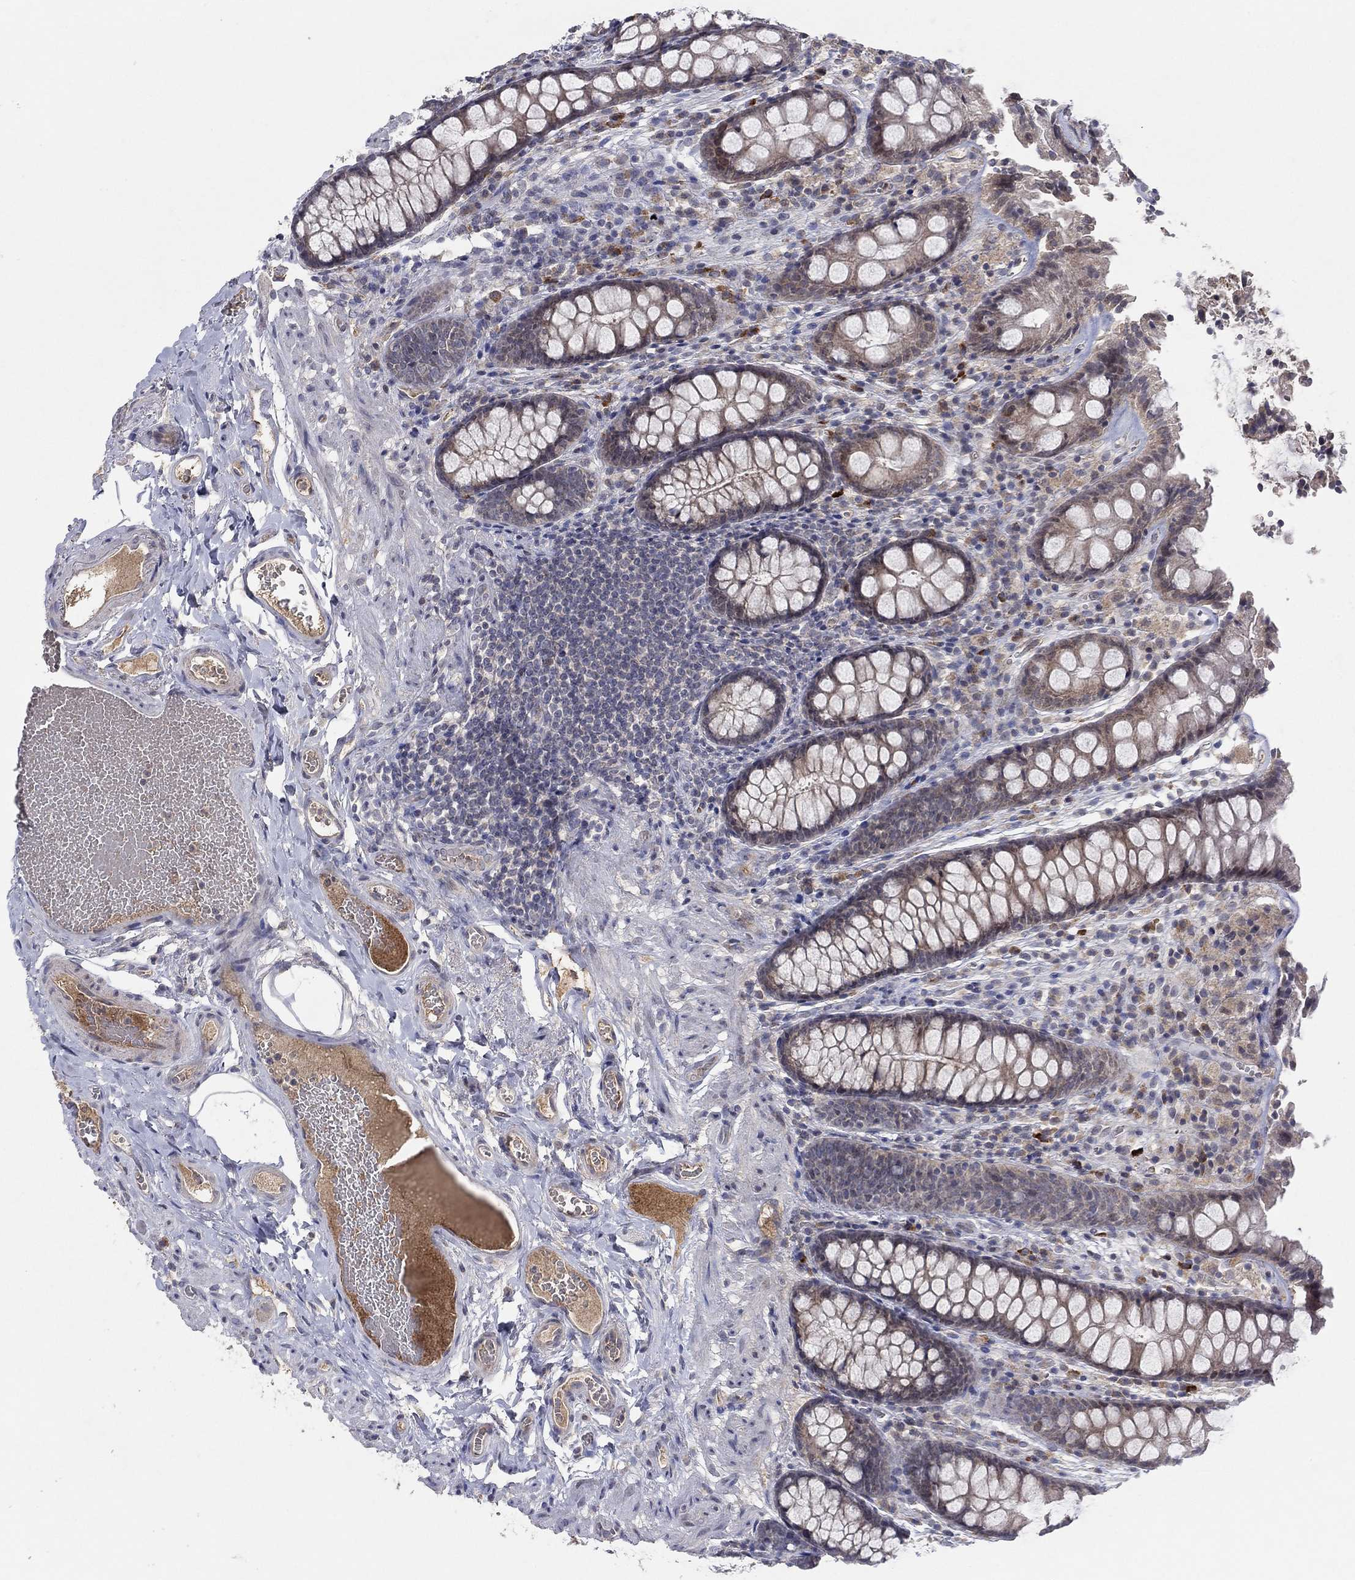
{"staining": {"intensity": "negative", "quantity": "none", "location": "none"}, "tissue": "colon", "cell_type": "Endothelial cells", "image_type": "normal", "snomed": [{"axis": "morphology", "description": "Normal tissue, NOS"}, {"axis": "topography", "description": "Colon"}], "caption": "IHC histopathology image of normal colon stained for a protein (brown), which shows no positivity in endothelial cells. (Stains: DAB immunohistochemistry with hematoxylin counter stain, Microscopy: brightfield microscopy at high magnification).", "gene": "IL4", "patient": {"sex": "female", "age": 86}}